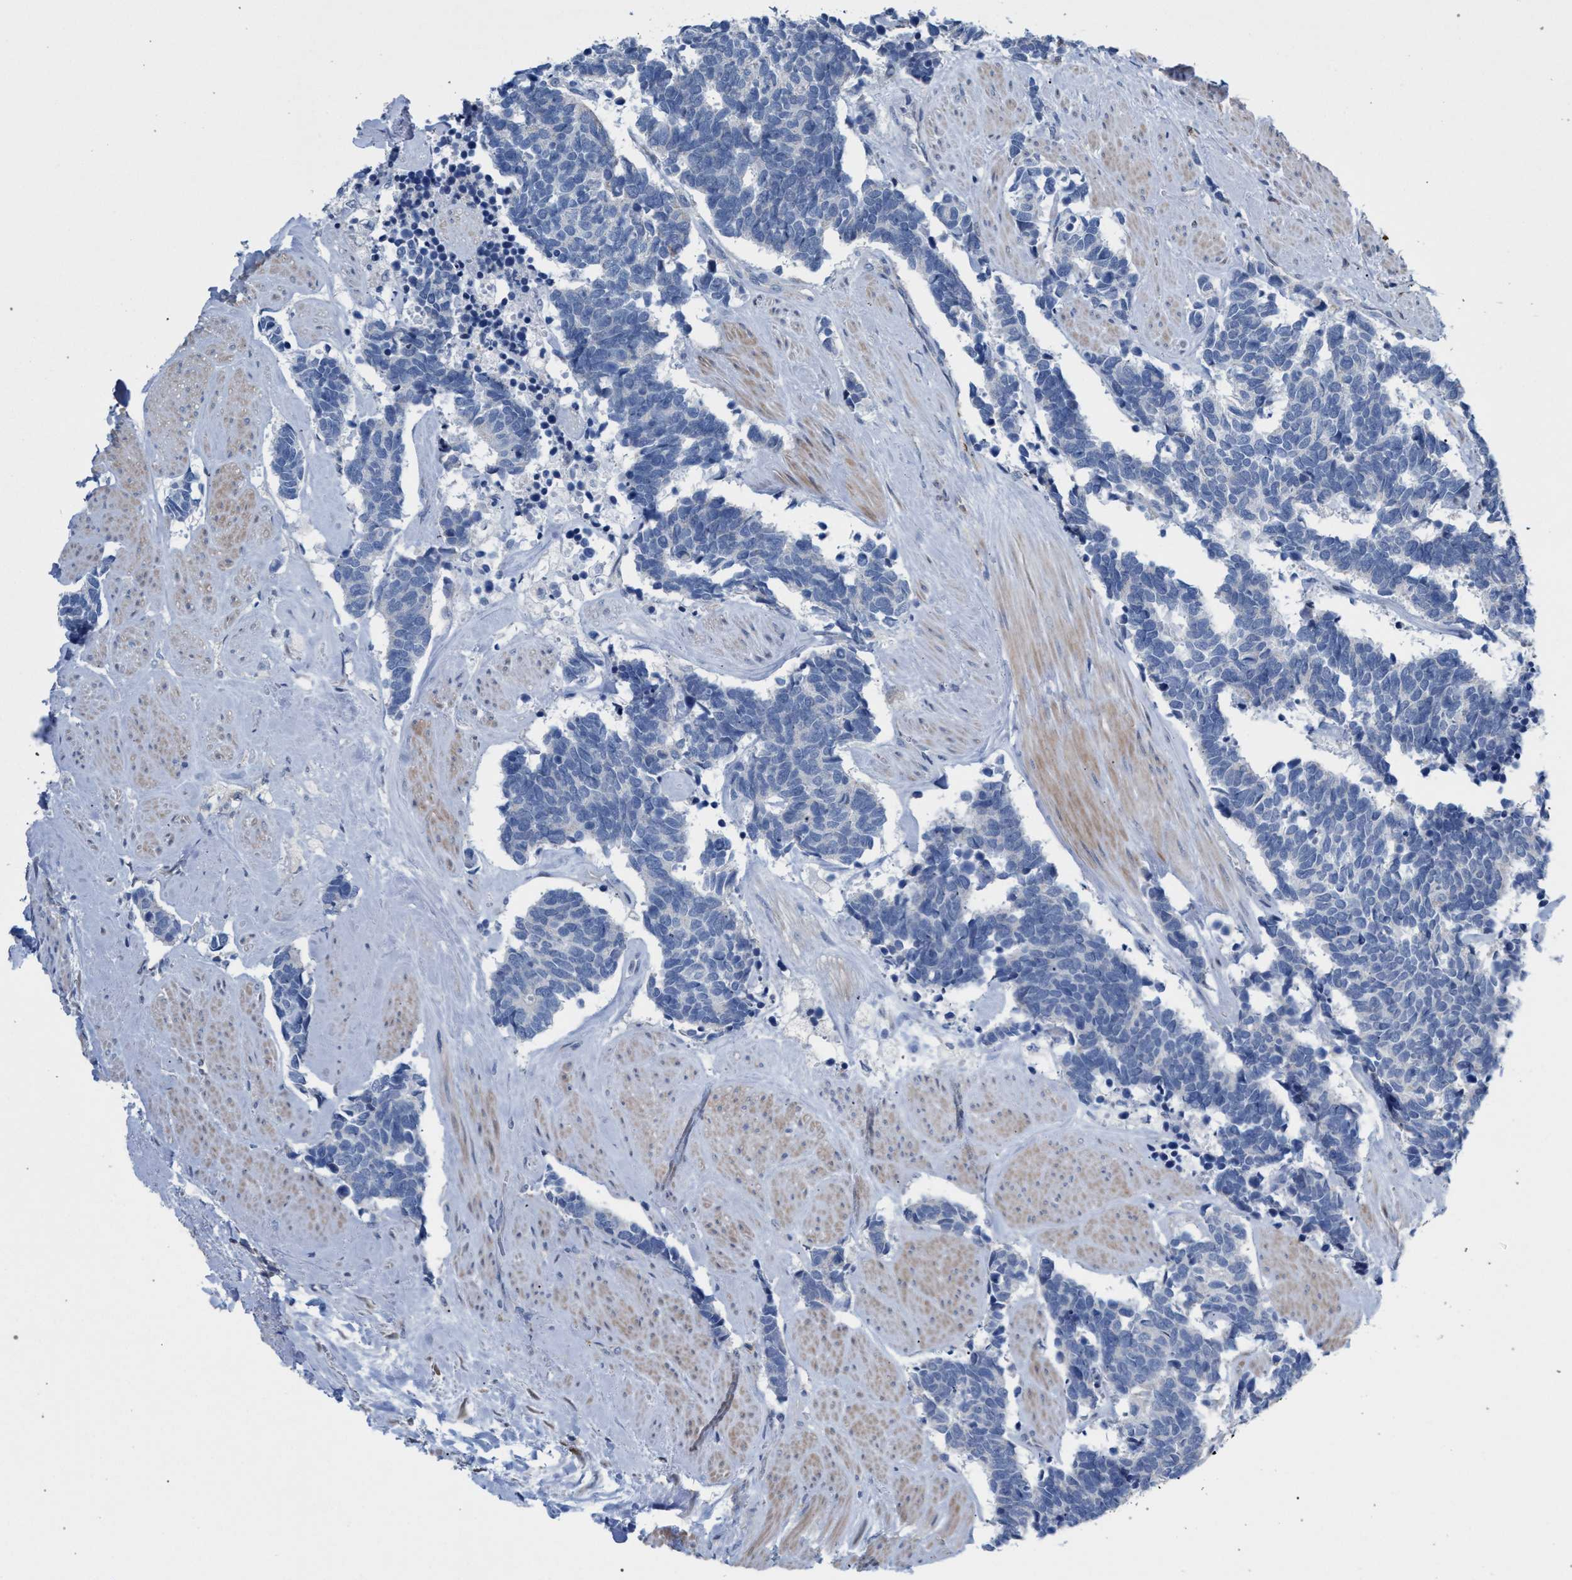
{"staining": {"intensity": "negative", "quantity": "none", "location": "none"}, "tissue": "carcinoid", "cell_type": "Tumor cells", "image_type": "cancer", "snomed": [{"axis": "morphology", "description": "Carcinoma, NOS"}, {"axis": "morphology", "description": "Carcinoid, malignant, NOS"}, {"axis": "topography", "description": "Urinary bladder"}], "caption": "Tumor cells are negative for brown protein staining in carcinoid.", "gene": "RNF135", "patient": {"sex": "male", "age": 57}}